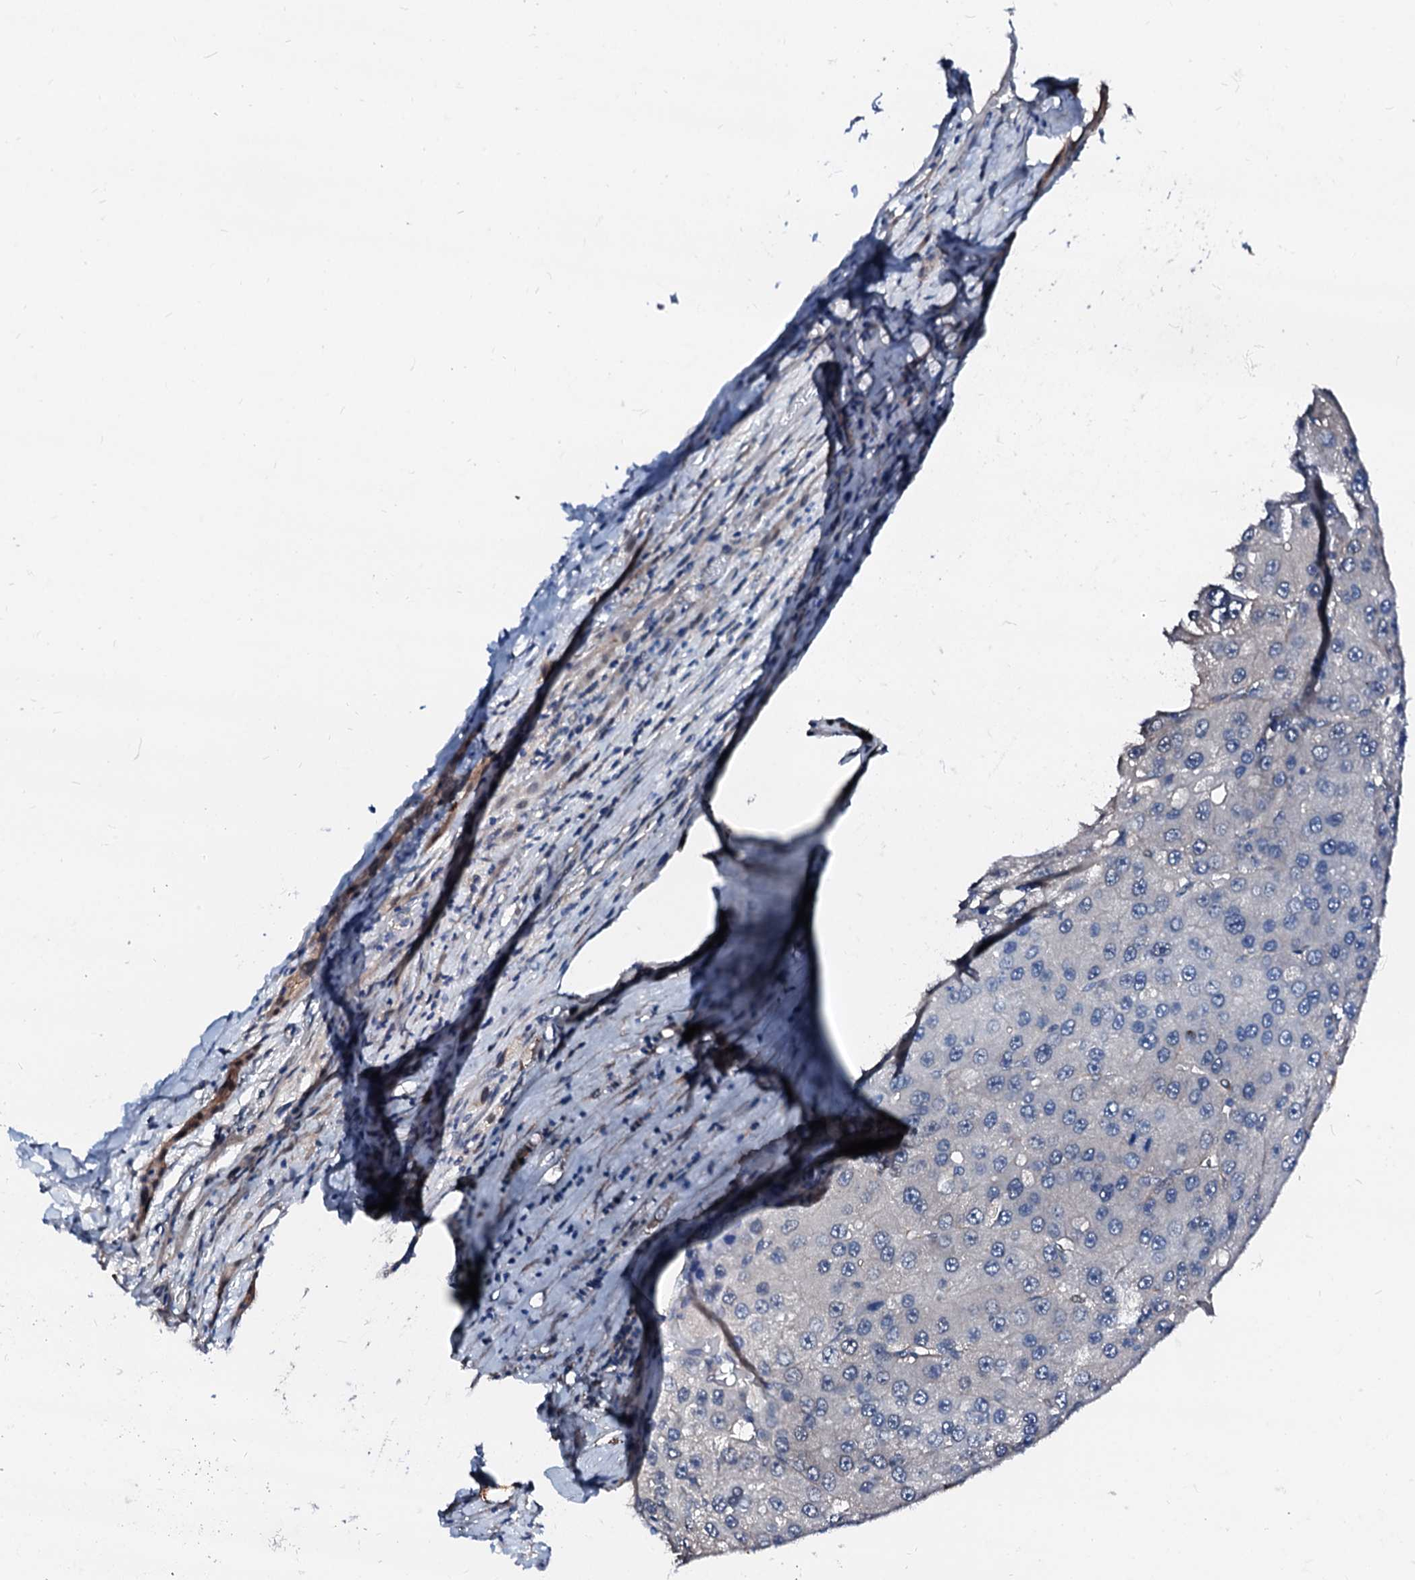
{"staining": {"intensity": "weak", "quantity": "<25%", "location": "nuclear"}, "tissue": "liver cancer", "cell_type": "Tumor cells", "image_type": "cancer", "snomed": [{"axis": "morphology", "description": "Carcinoma, Hepatocellular, NOS"}, {"axis": "topography", "description": "Liver"}], "caption": "Micrograph shows no protein positivity in tumor cells of liver cancer (hepatocellular carcinoma) tissue. (Brightfield microscopy of DAB immunohistochemistry at high magnification).", "gene": "CSN2", "patient": {"sex": "female", "age": 73}}